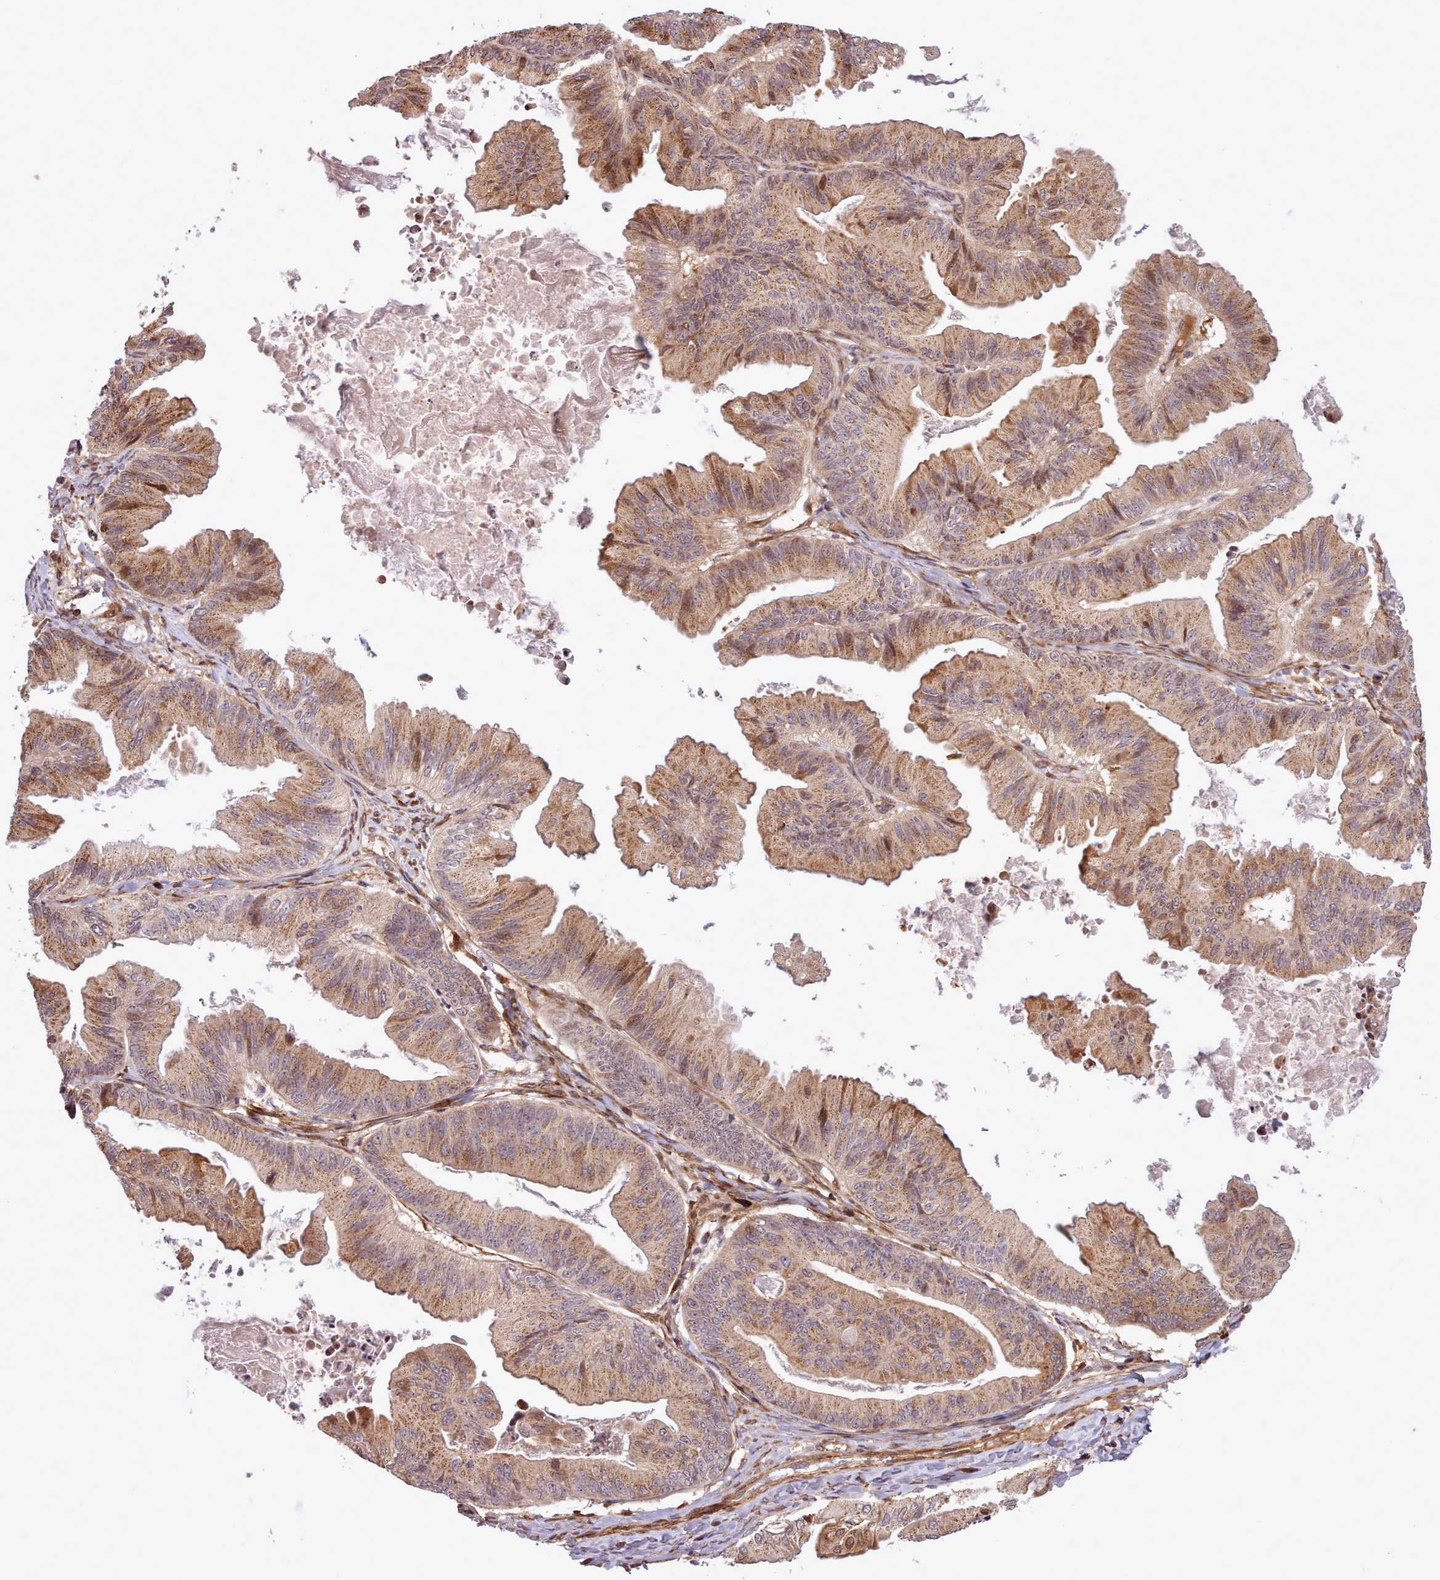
{"staining": {"intensity": "strong", "quantity": "25%-75%", "location": "cytoplasmic/membranous,nuclear"}, "tissue": "ovarian cancer", "cell_type": "Tumor cells", "image_type": "cancer", "snomed": [{"axis": "morphology", "description": "Cystadenocarcinoma, mucinous, NOS"}, {"axis": "topography", "description": "Ovary"}], "caption": "The micrograph reveals immunohistochemical staining of mucinous cystadenocarcinoma (ovarian). There is strong cytoplasmic/membranous and nuclear staining is present in approximately 25%-75% of tumor cells.", "gene": "NLRP7", "patient": {"sex": "female", "age": 61}}